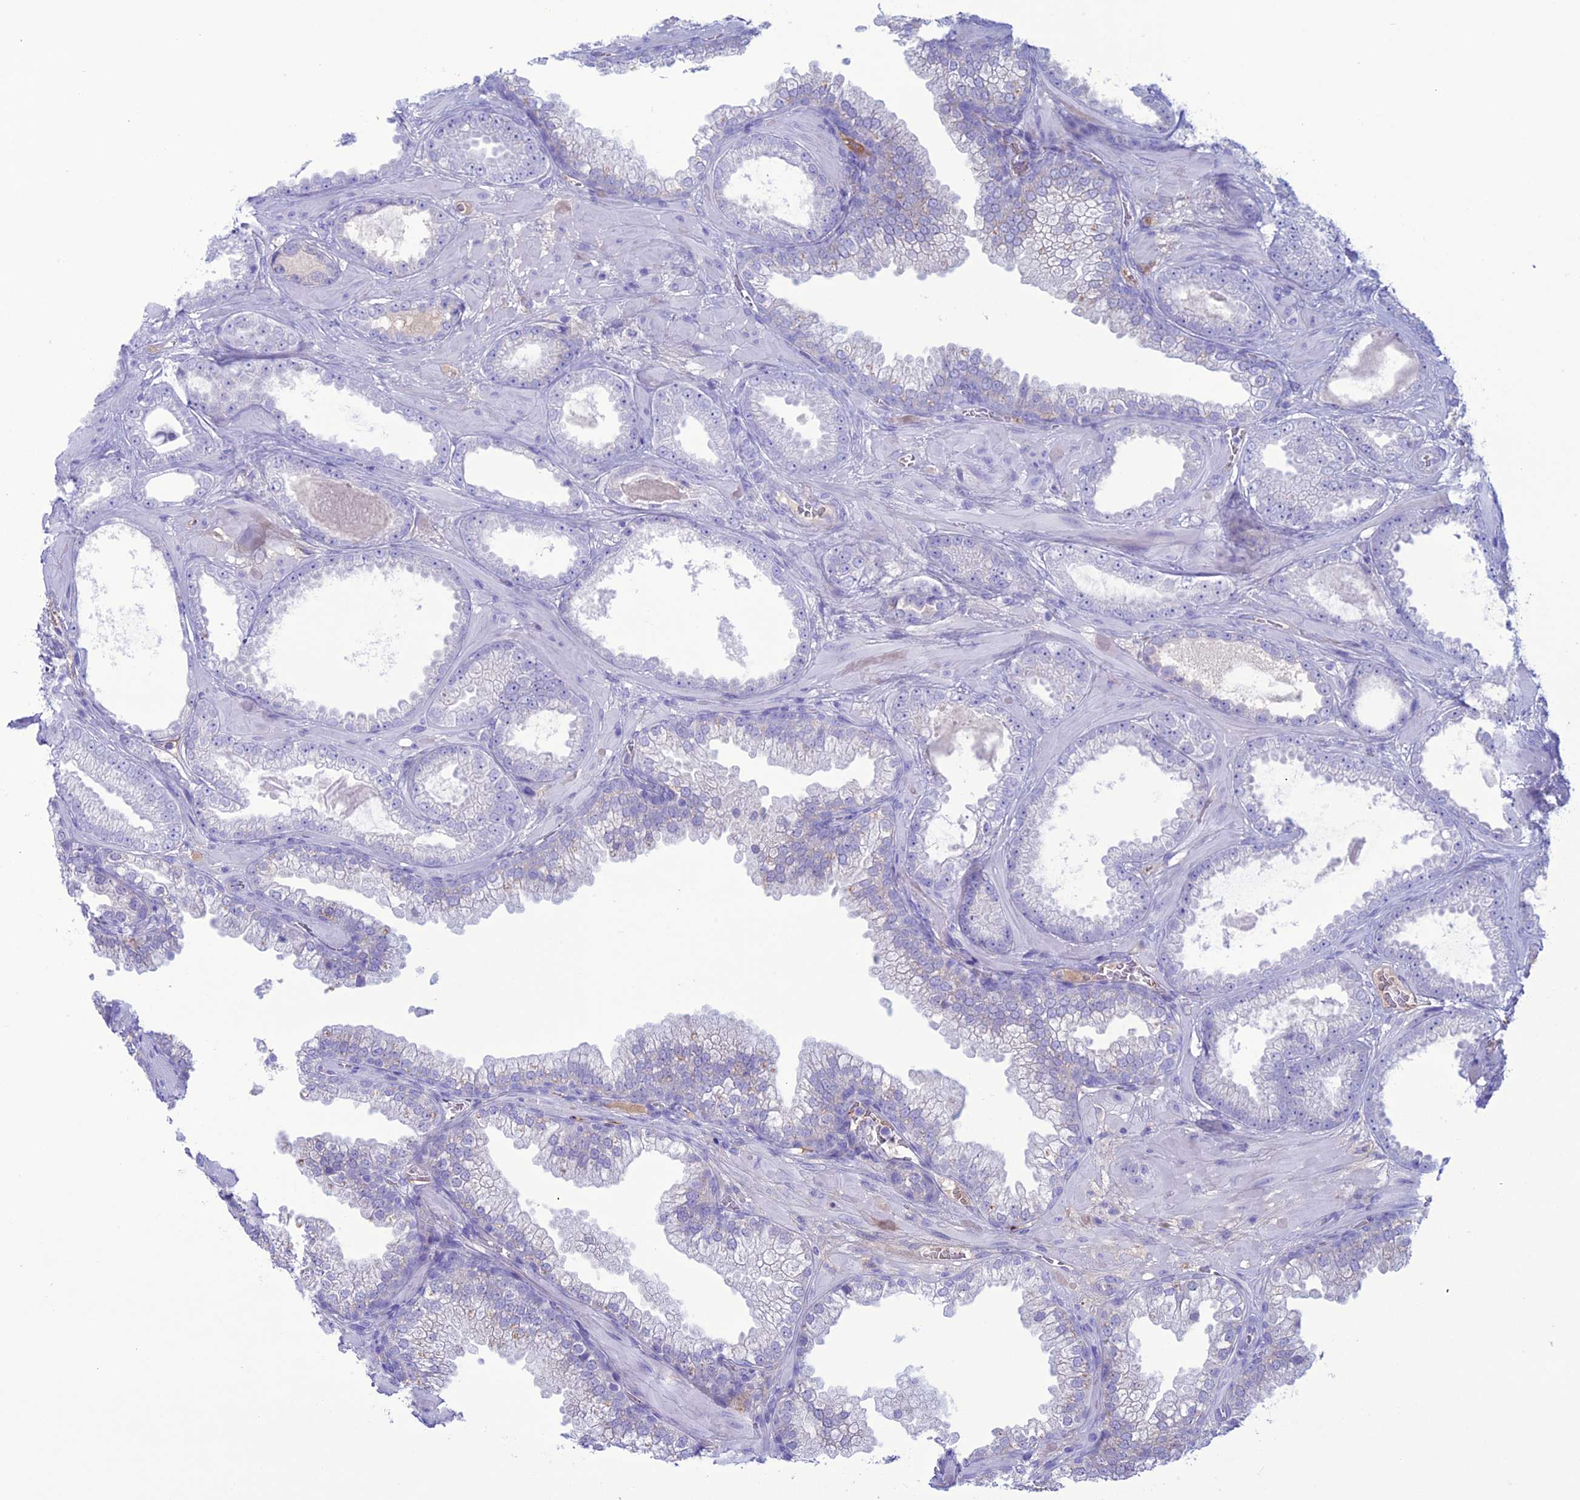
{"staining": {"intensity": "negative", "quantity": "none", "location": "none"}, "tissue": "prostate cancer", "cell_type": "Tumor cells", "image_type": "cancer", "snomed": [{"axis": "morphology", "description": "Adenocarcinoma, Low grade"}, {"axis": "topography", "description": "Prostate"}], "caption": "There is no significant positivity in tumor cells of prostate low-grade adenocarcinoma. (Brightfield microscopy of DAB immunohistochemistry at high magnification).", "gene": "CDC42EP5", "patient": {"sex": "male", "age": 57}}